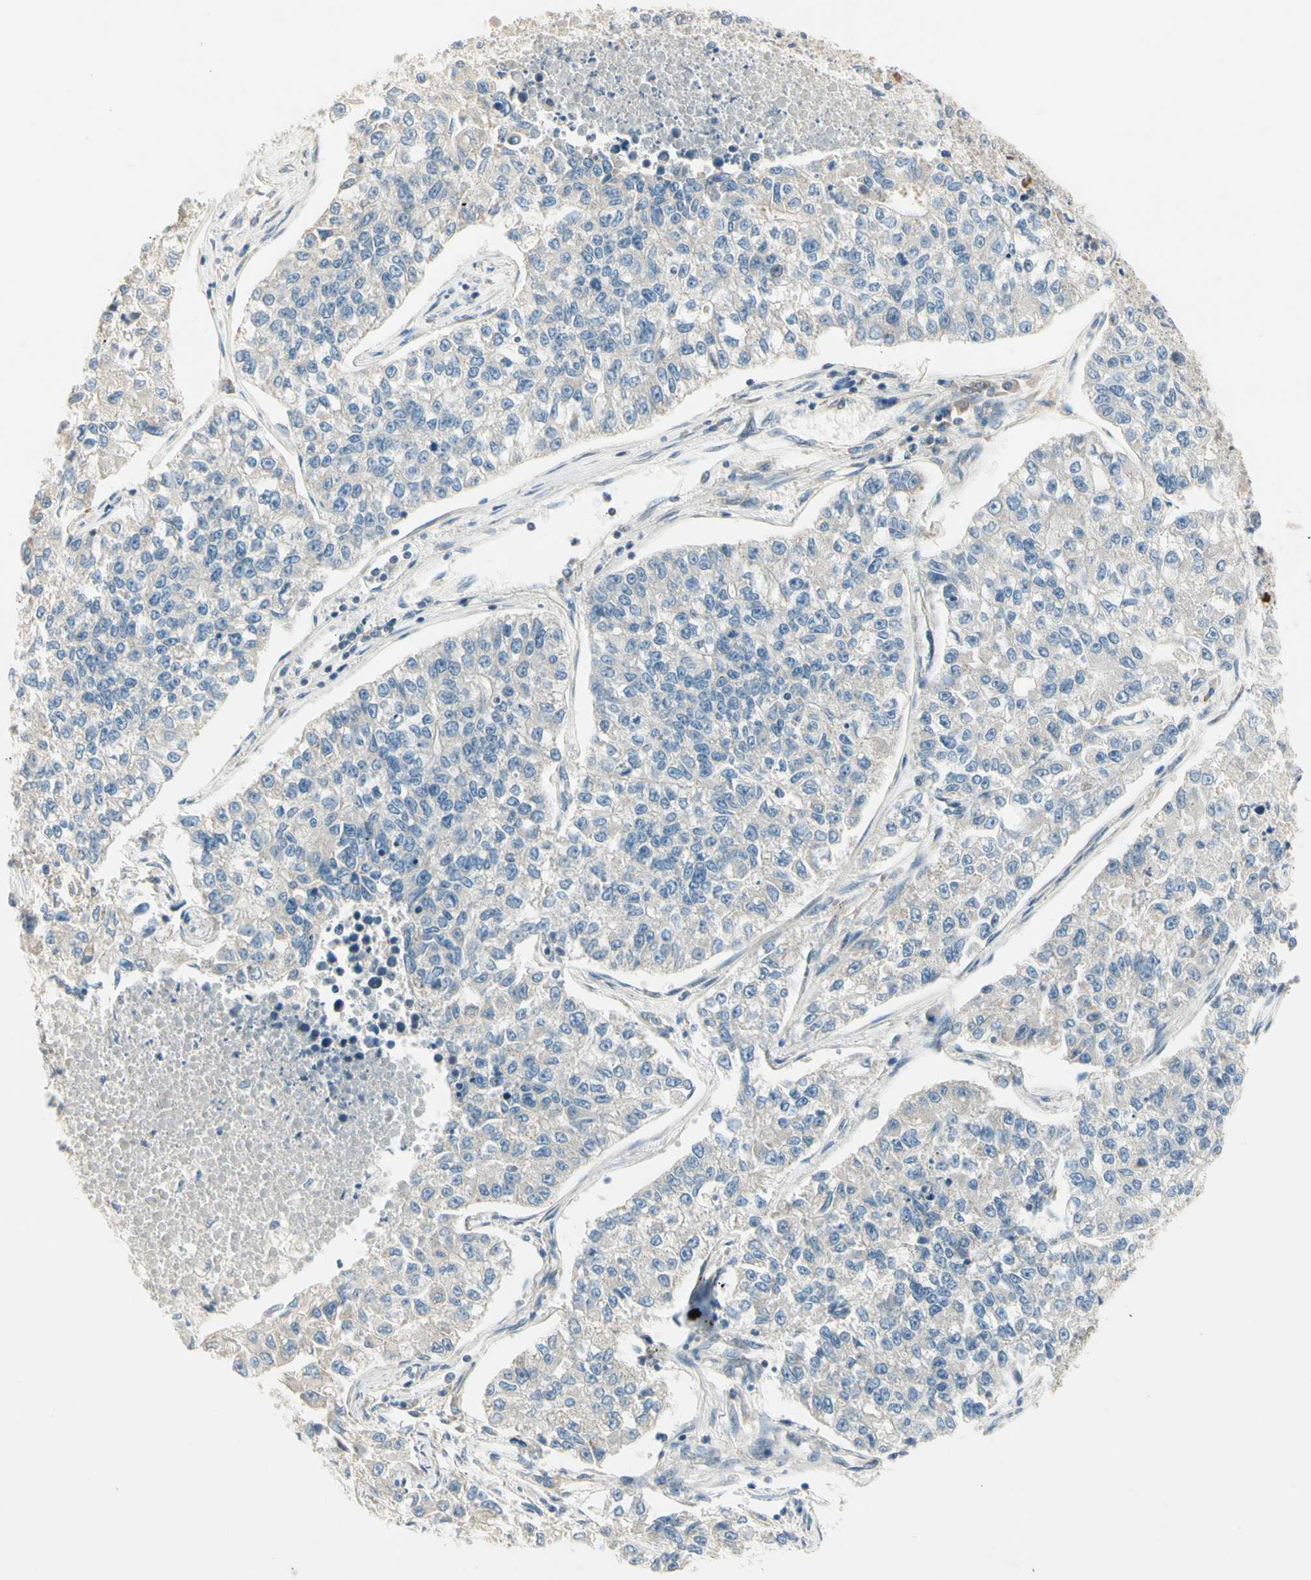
{"staining": {"intensity": "negative", "quantity": "none", "location": "none"}, "tissue": "lung cancer", "cell_type": "Tumor cells", "image_type": "cancer", "snomed": [{"axis": "morphology", "description": "Adenocarcinoma, NOS"}, {"axis": "topography", "description": "Lung"}], "caption": "DAB immunohistochemical staining of human lung cancer (adenocarcinoma) demonstrates no significant staining in tumor cells.", "gene": "ADGRA3", "patient": {"sex": "male", "age": 49}}